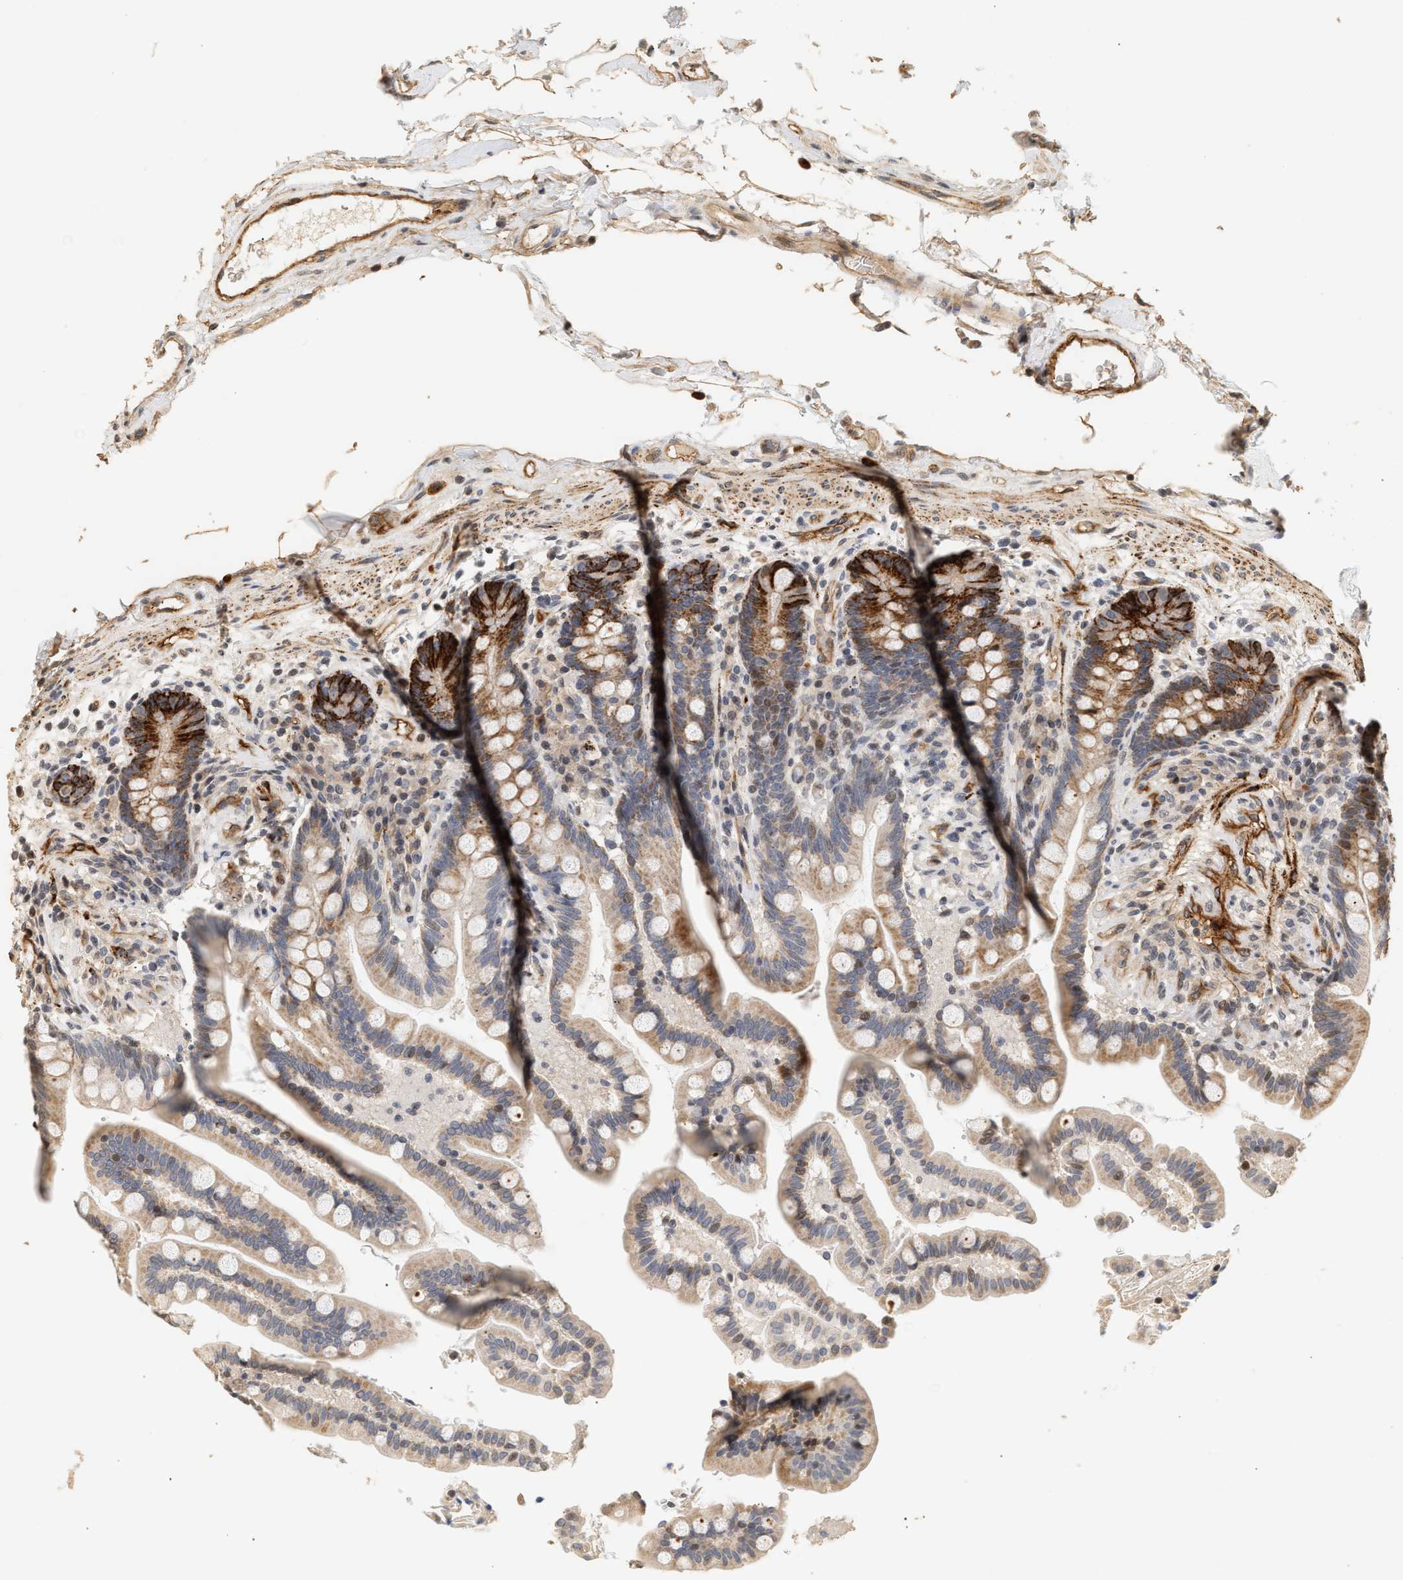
{"staining": {"intensity": "moderate", "quantity": ">75%", "location": "cytoplasmic/membranous"}, "tissue": "colon", "cell_type": "Endothelial cells", "image_type": "normal", "snomed": [{"axis": "morphology", "description": "Normal tissue, NOS"}, {"axis": "topography", "description": "Colon"}], "caption": "The histopathology image shows immunohistochemical staining of normal colon. There is moderate cytoplasmic/membranous expression is present in approximately >75% of endothelial cells.", "gene": "PLXND1", "patient": {"sex": "male", "age": 73}}